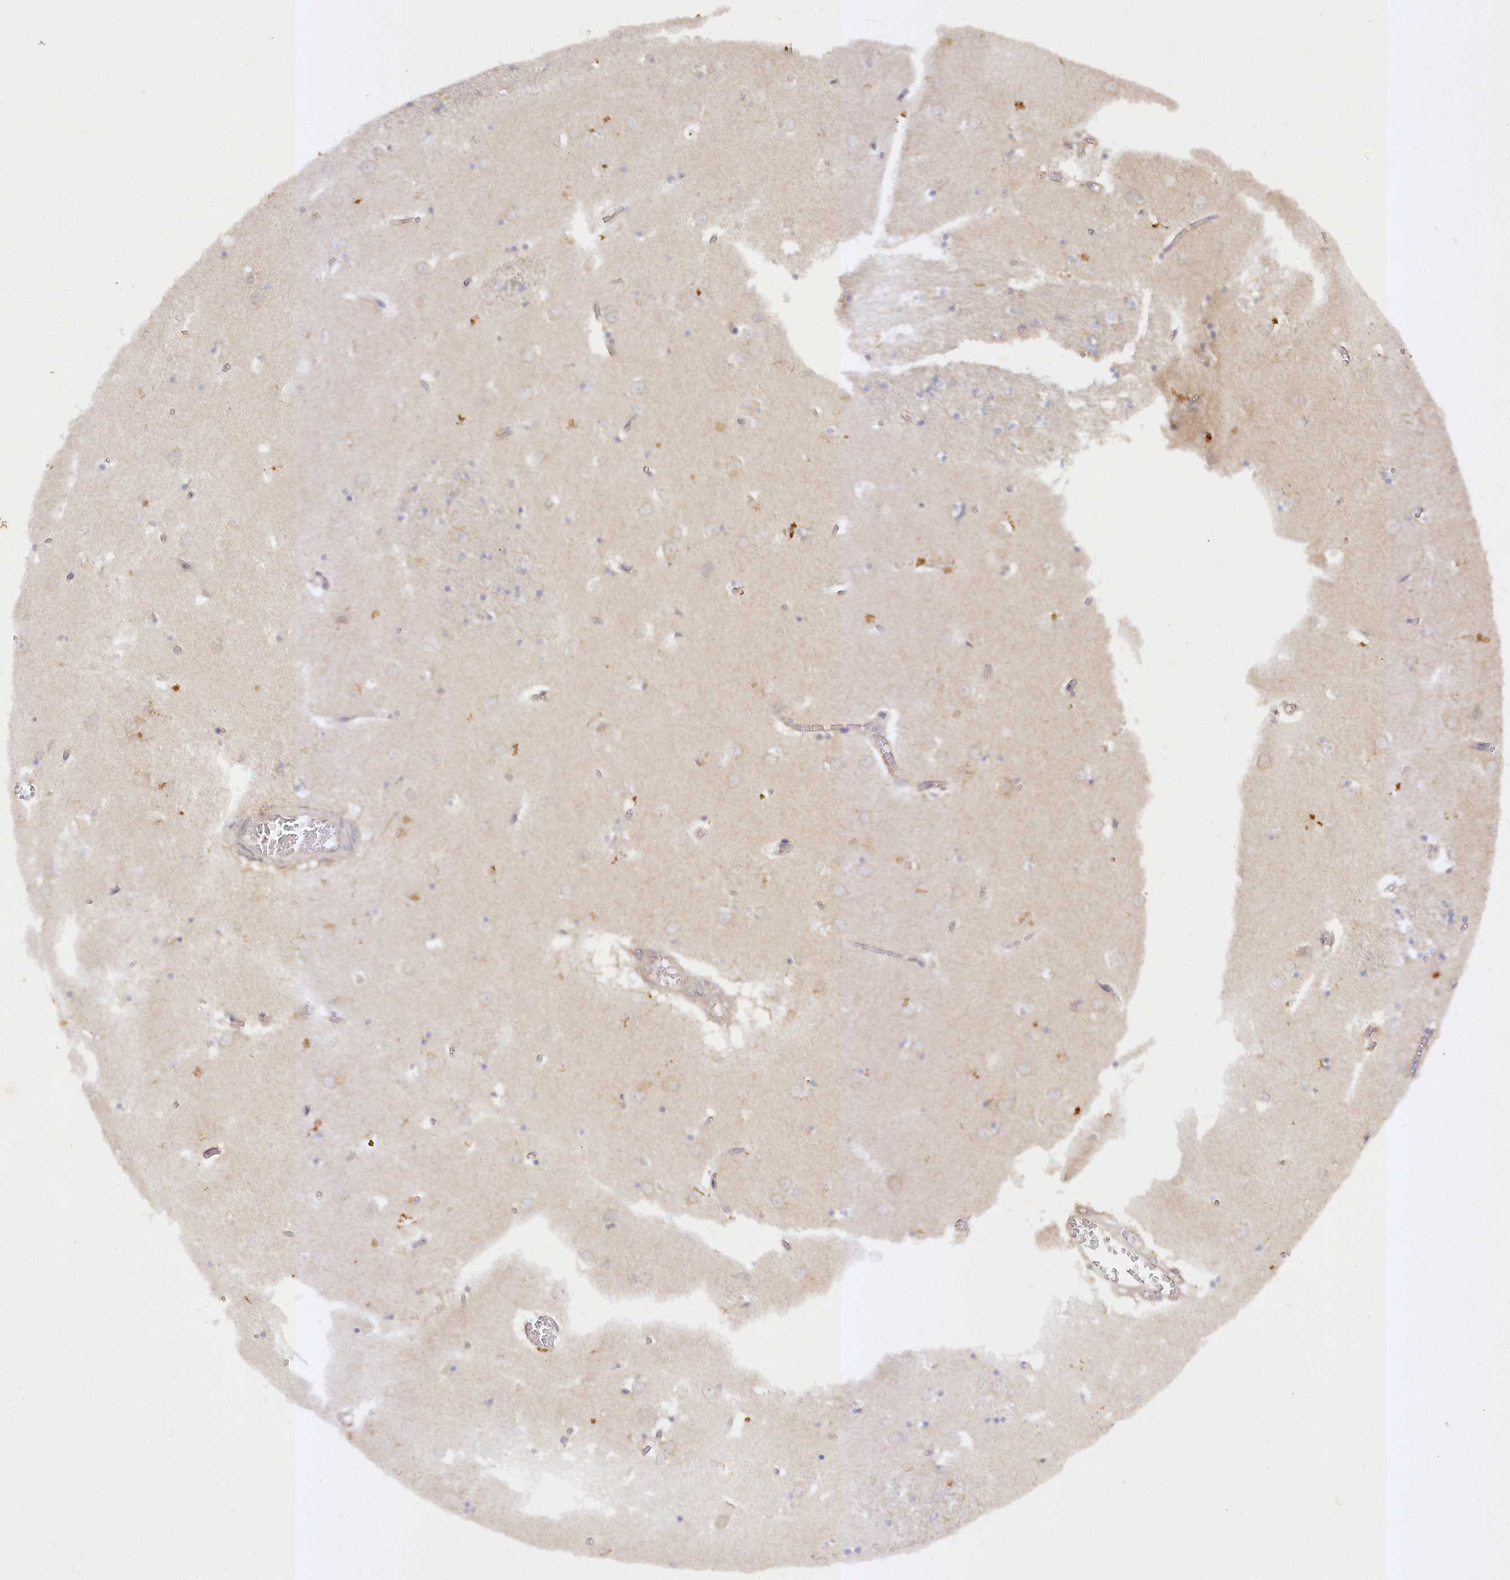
{"staining": {"intensity": "weak", "quantity": "<25%", "location": "cytoplasmic/membranous"}, "tissue": "caudate", "cell_type": "Glial cells", "image_type": "normal", "snomed": [{"axis": "morphology", "description": "Normal tissue, NOS"}, {"axis": "topography", "description": "Lateral ventricle wall"}], "caption": "An immunohistochemistry (IHC) histopathology image of normal caudate is shown. There is no staining in glial cells of caudate. Brightfield microscopy of immunohistochemistry stained with DAB (brown) and hematoxylin (blue), captured at high magnification.", "gene": "TRAF3IP1", "patient": {"sex": "male", "age": 70}}